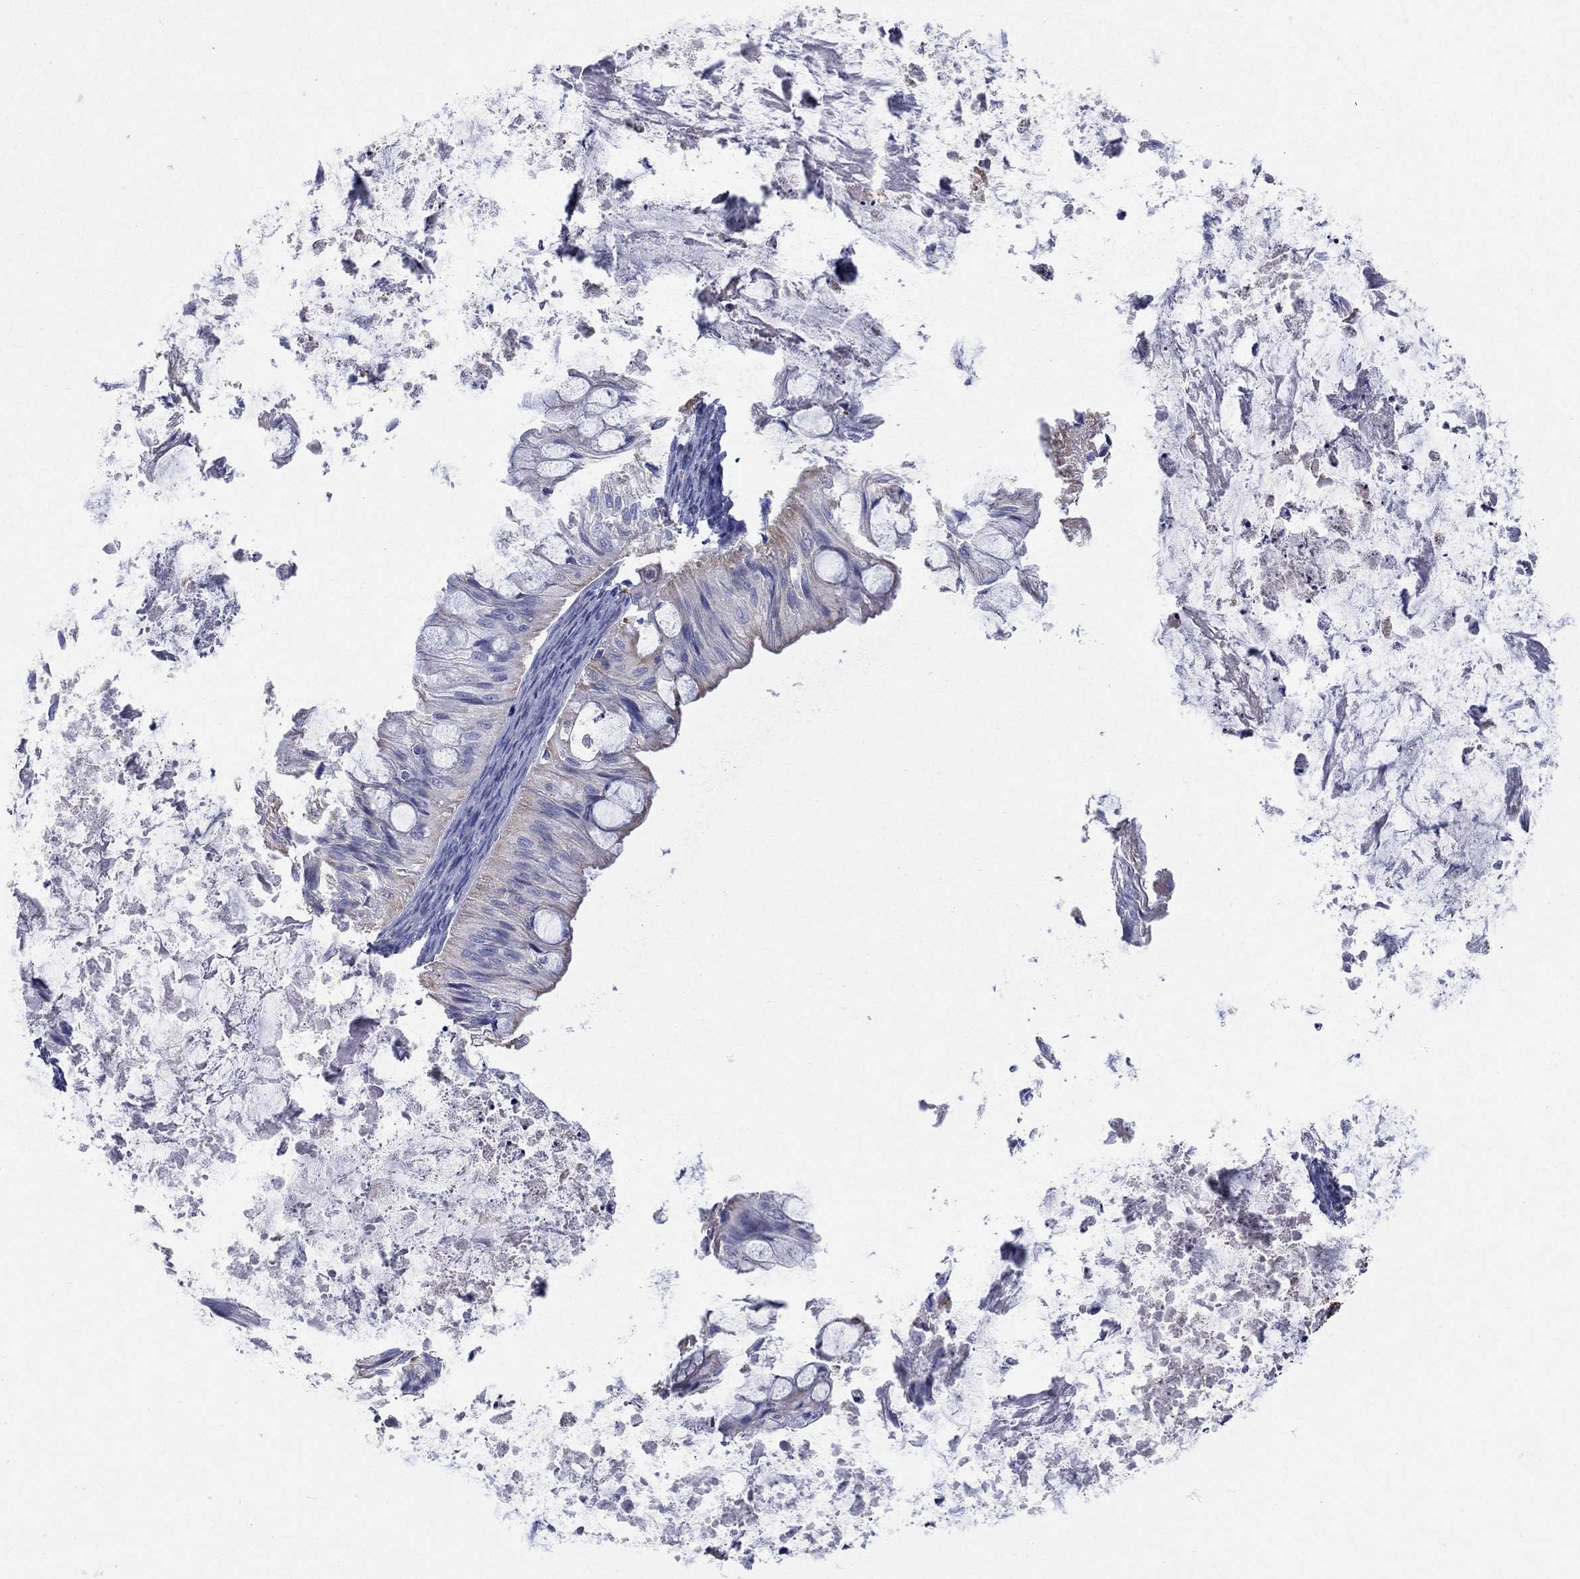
{"staining": {"intensity": "negative", "quantity": "none", "location": "none"}, "tissue": "ovarian cancer", "cell_type": "Tumor cells", "image_type": "cancer", "snomed": [{"axis": "morphology", "description": "Cystadenocarcinoma, mucinous, NOS"}, {"axis": "topography", "description": "Ovary"}], "caption": "IHC micrograph of neoplastic tissue: human ovarian cancer (mucinous cystadenocarcinoma) stained with DAB exhibits no significant protein staining in tumor cells.", "gene": "CLVS1", "patient": {"sex": "female", "age": 57}}